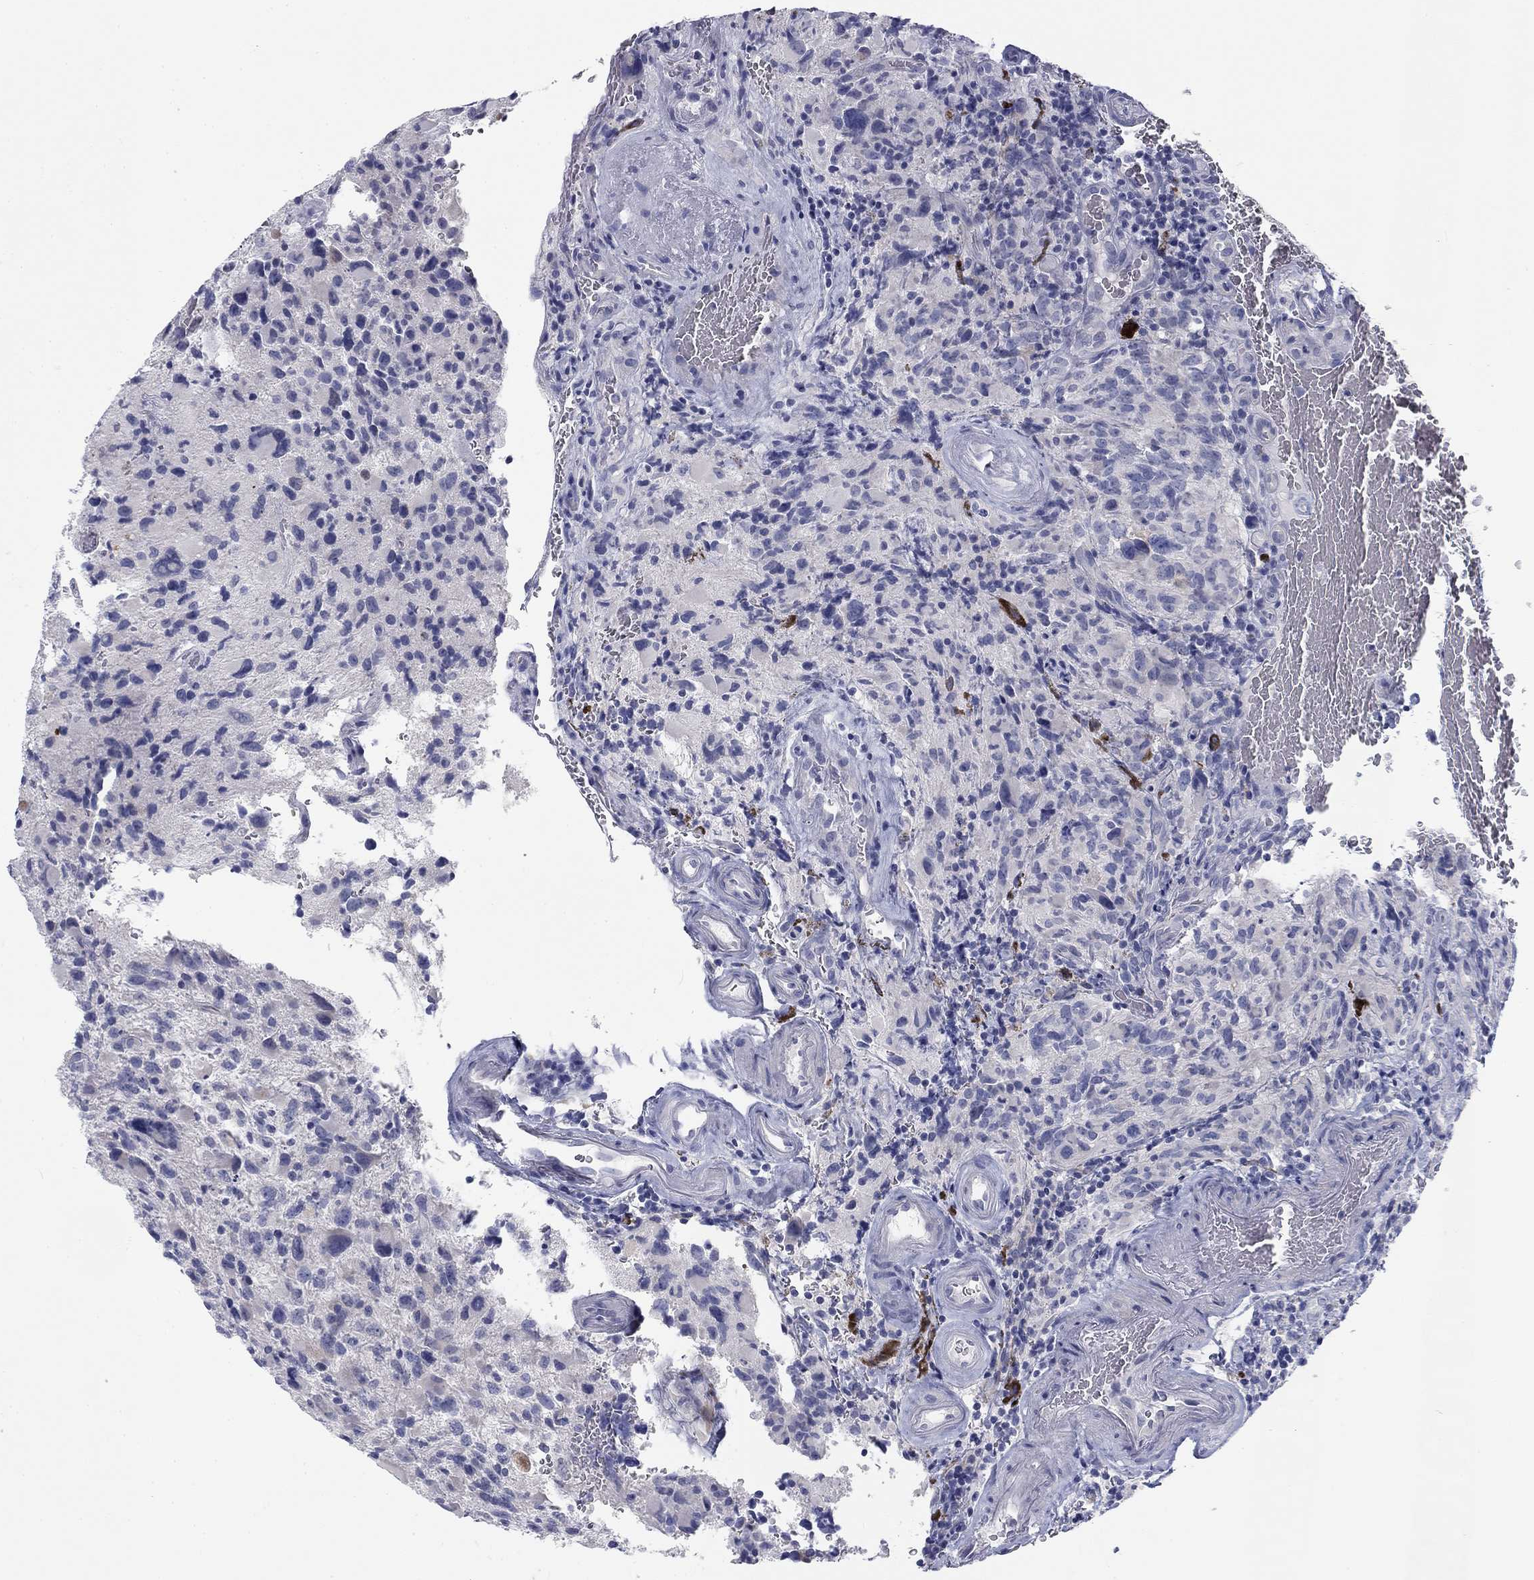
{"staining": {"intensity": "negative", "quantity": "none", "location": "none"}, "tissue": "glioma", "cell_type": "Tumor cells", "image_type": "cancer", "snomed": [{"axis": "morphology", "description": "Glioma, malignant, NOS"}, {"axis": "morphology", "description": "Glioma, malignant, High grade"}, {"axis": "topography", "description": "Brain"}], "caption": "Immunohistochemistry photomicrograph of neoplastic tissue: human glioma stained with DAB (3,3'-diaminobenzidine) demonstrates no significant protein expression in tumor cells.", "gene": "CALB1", "patient": {"sex": "female", "age": 71}}